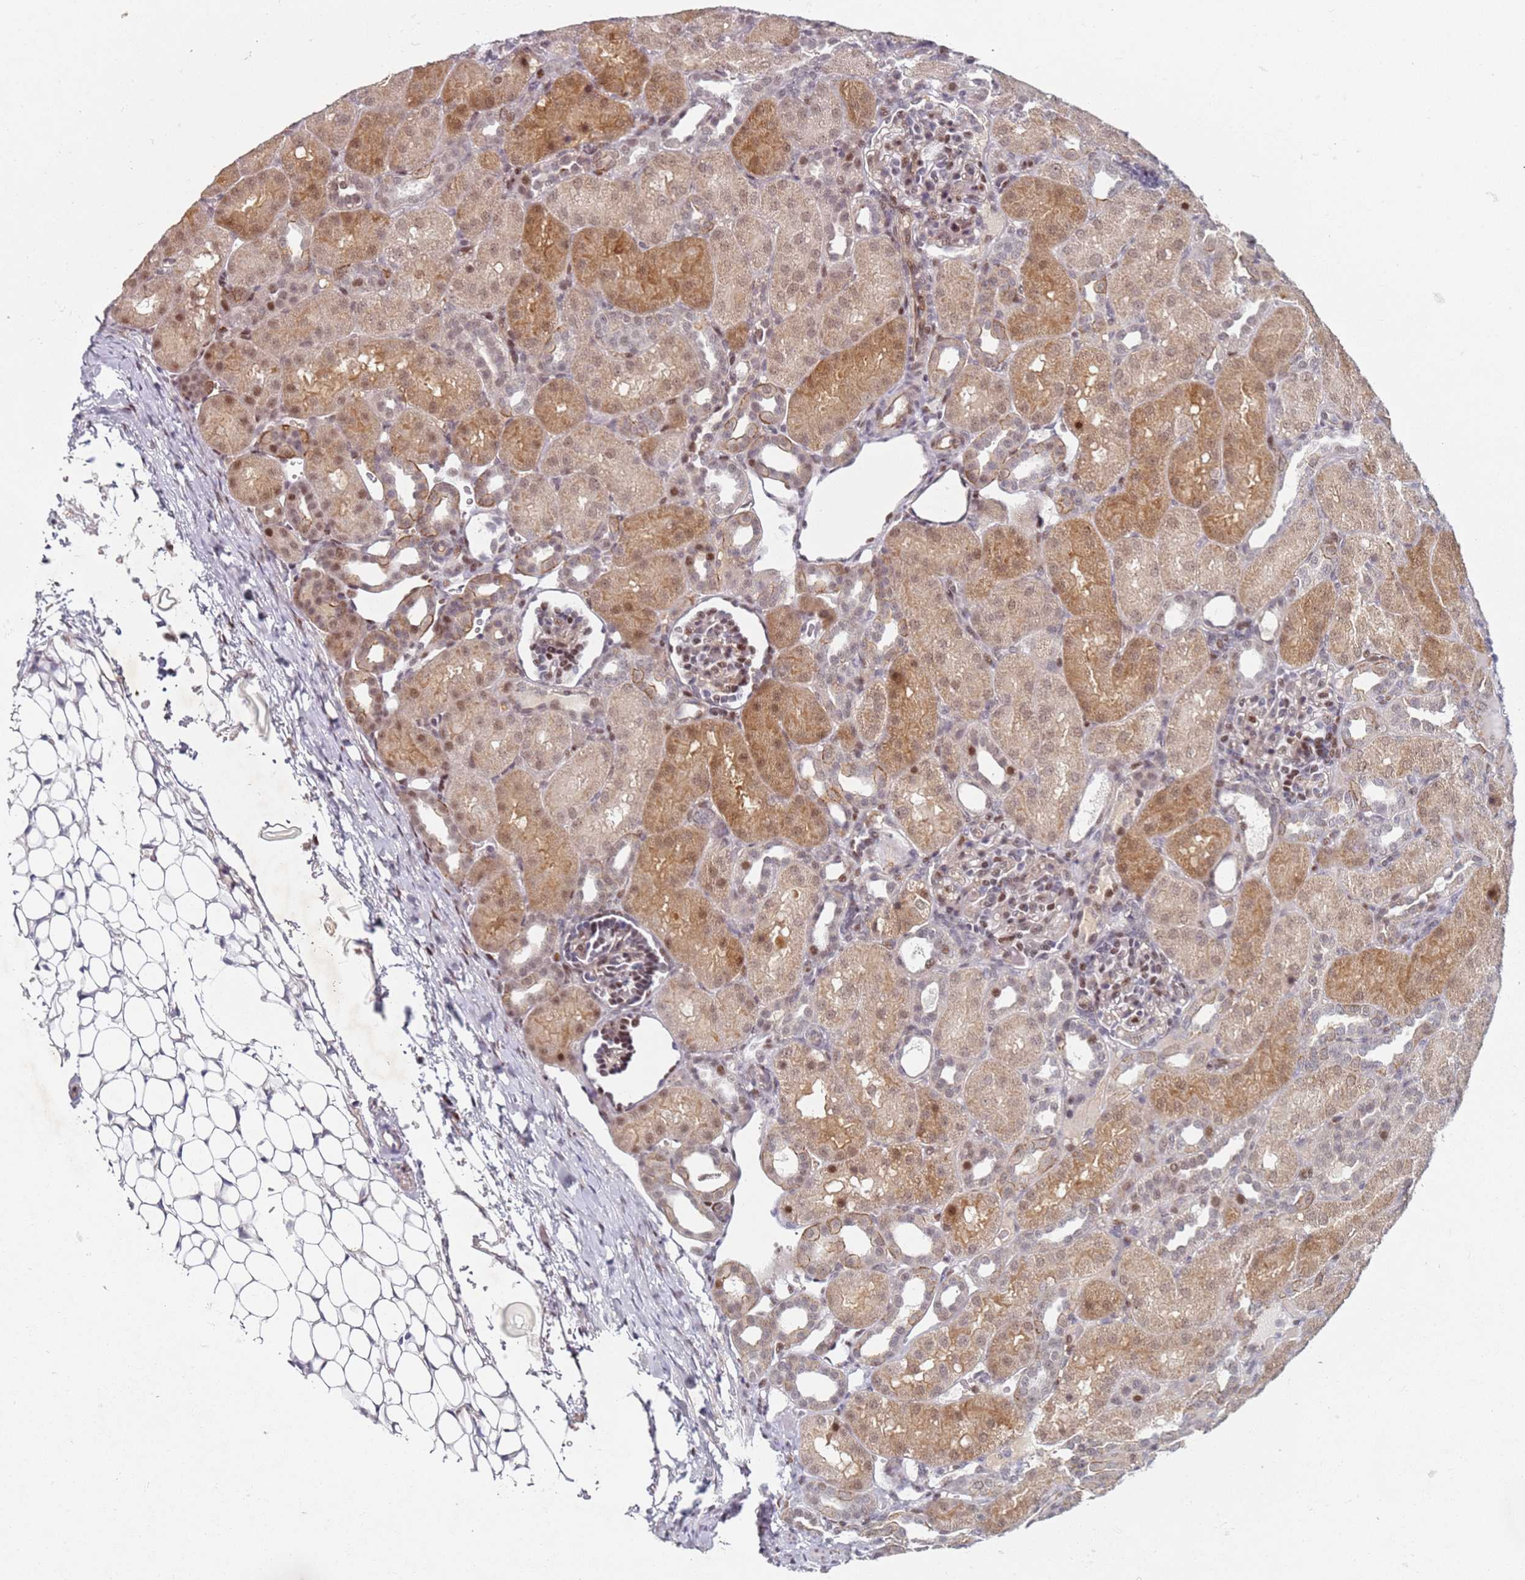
{"staining": {"intensity": "moderate", "quantity": "25%-75%", "location": "nuclear"}, "tissue": "kidney", "cell_type": "Cells in glomeruli", "image_type": "normal", "snomed": [{"axis": "morphology", "description": "Normal tissue, NOS"}, {"axis": "topography", "description": "Kidney"}], "caption": "Normal kidney exhibits moderate nuclear positivity in approximately 25%-75% of cells in glomeruli, visualized by immunohistochemistry. The protein of interest is stained brown, and the nuclei are stained in blue (DAB (3,3'-diaminobenzidine) IHC with brightfield microscopy, high magnification).", "gene": "ATF6B", "patient": {"sex": "male", "age": 1}}